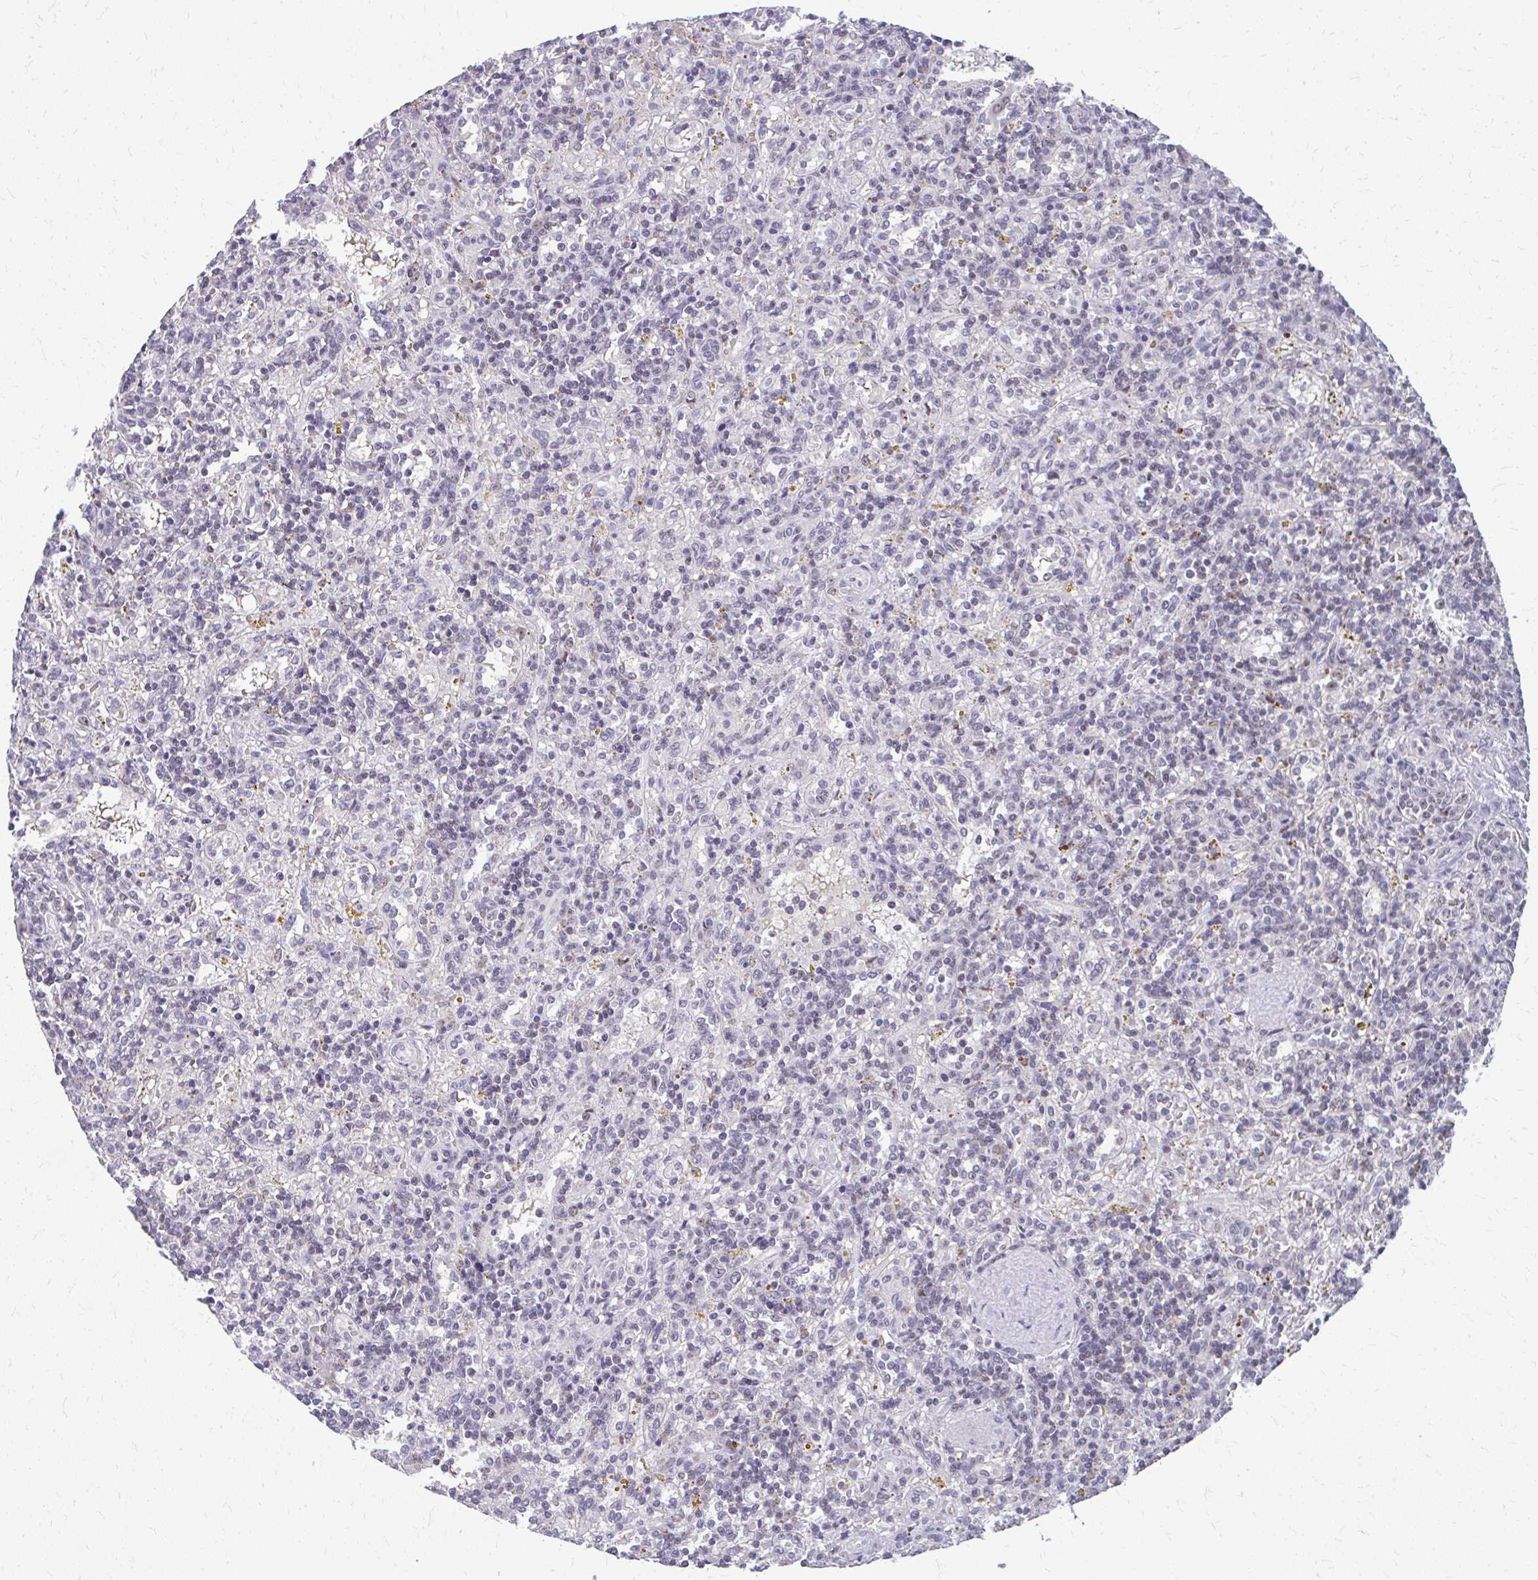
{"staining": {"intensity": "weak", "quantity": "<25%", "location": "nuclear"}, "tissue": "lymphoma", "cell_type": "Tumor cells", "image_type": "cancer", "snomed": [{"axis": "morphology", "description": "Malignant lymphoma, non-Hodgkin's type, Low grade"}, {"axis": "topography", "description": "Spleen"}], "caption": "Immunohistochemistry (IHC) image of human lymphoma stained for a protein (brown), which exhibits no staining in tumor cells.", "gene": "GTF2H1", "patient": {"sex": "male", "age": 67}}